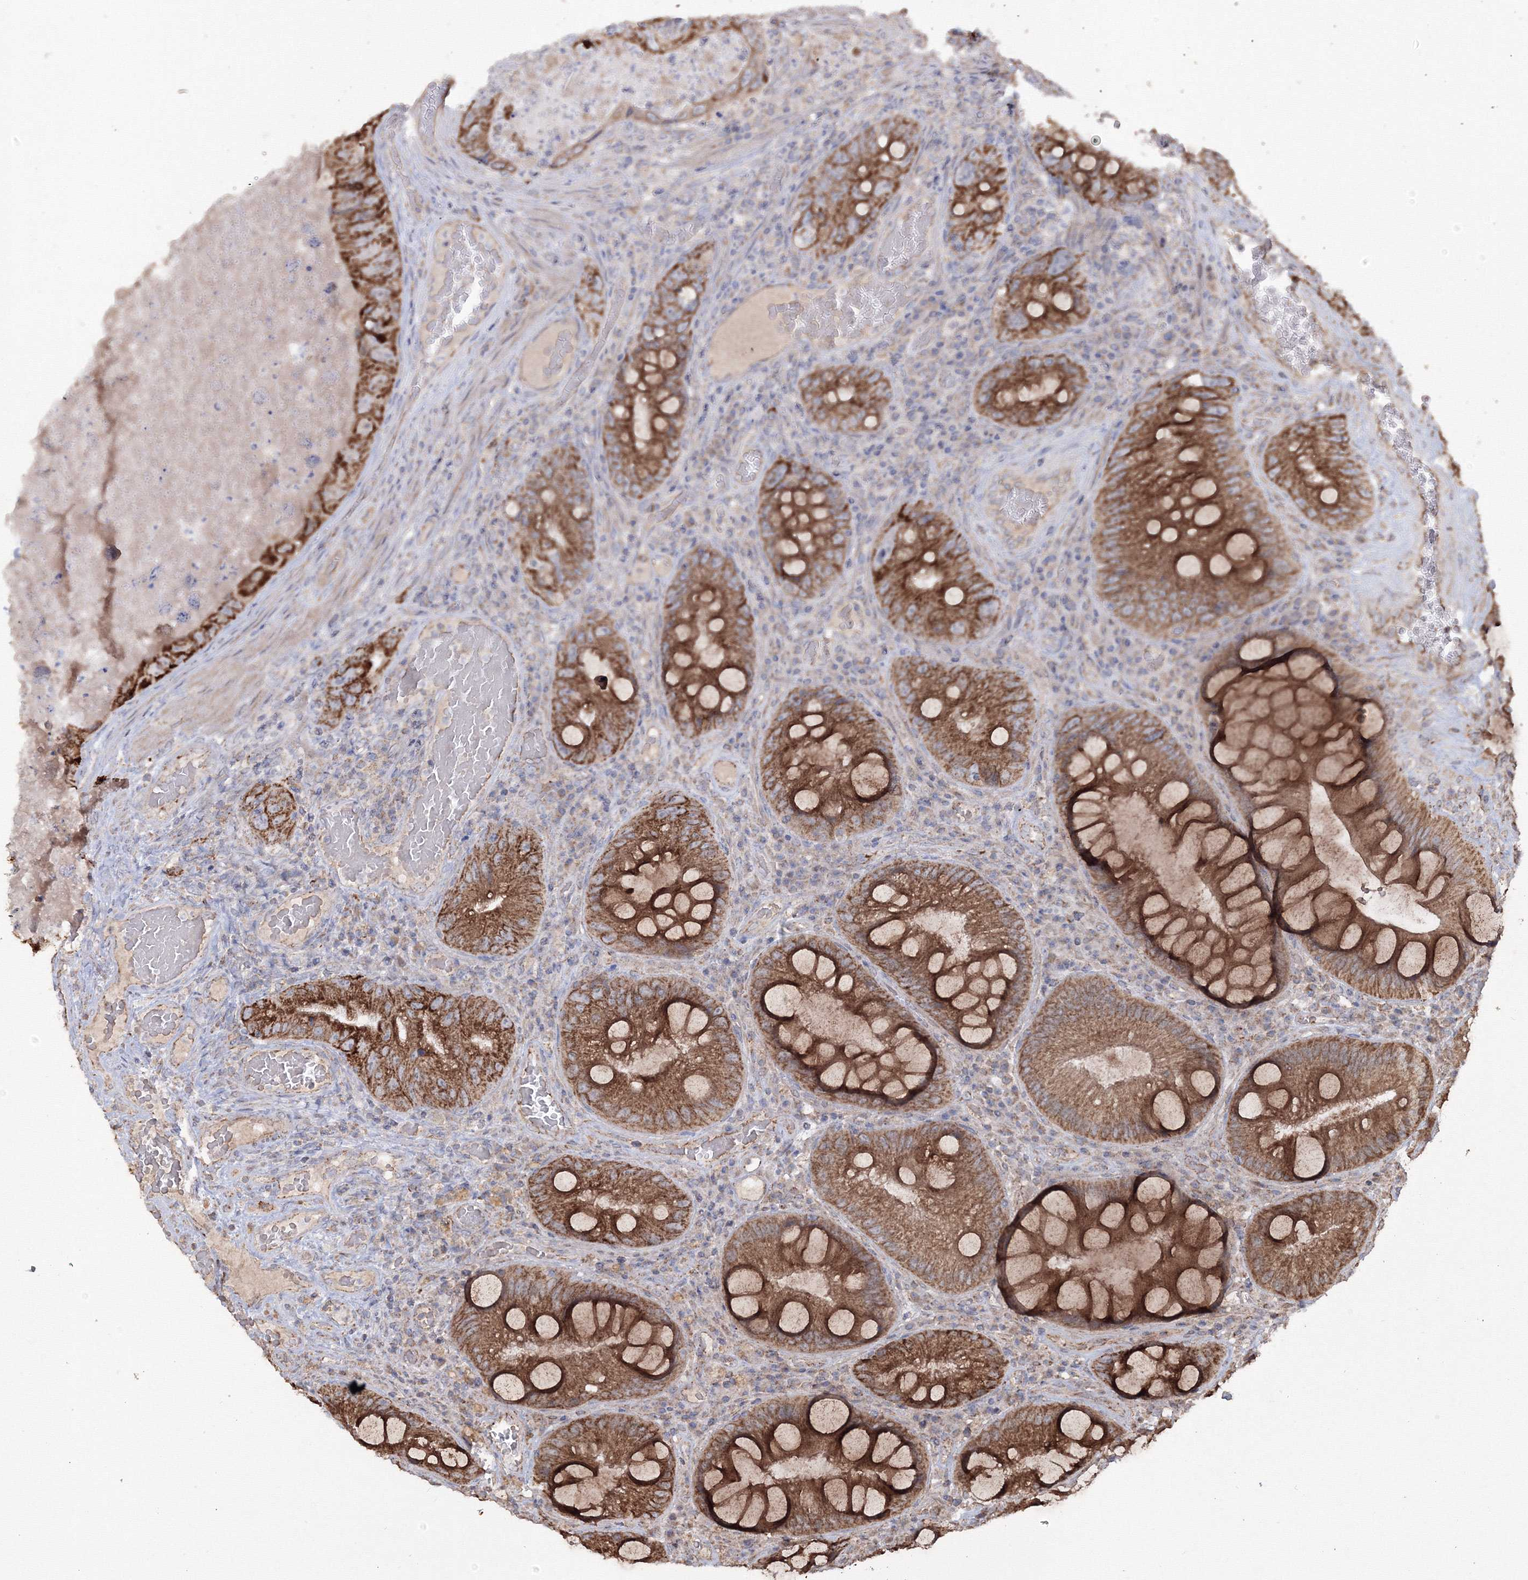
{"staining": {"intensity": "moderate", "quantity": ">75%", "location": "cytoplasmic/membranous"}, "tissue": "colorectal cancer", "cell_type": "Tumor cells", "image_type": "cancer", "snomed": [{"axis": "morphology", "description": "Adenocarcinoma, NOS"}, {"axis": "topography", "description": "Rectum"}], "caption": "This image reveals colorectal cancer (adenocarcinoma) stained with IHC to label a protein in brown. The cytoplasmic/membranous of tumor cells show moderate positivity for the protein. Nuclei are counter-stained blue.", "gene": "GRSF1", "patient": {"sex": "male", "age": 63}}